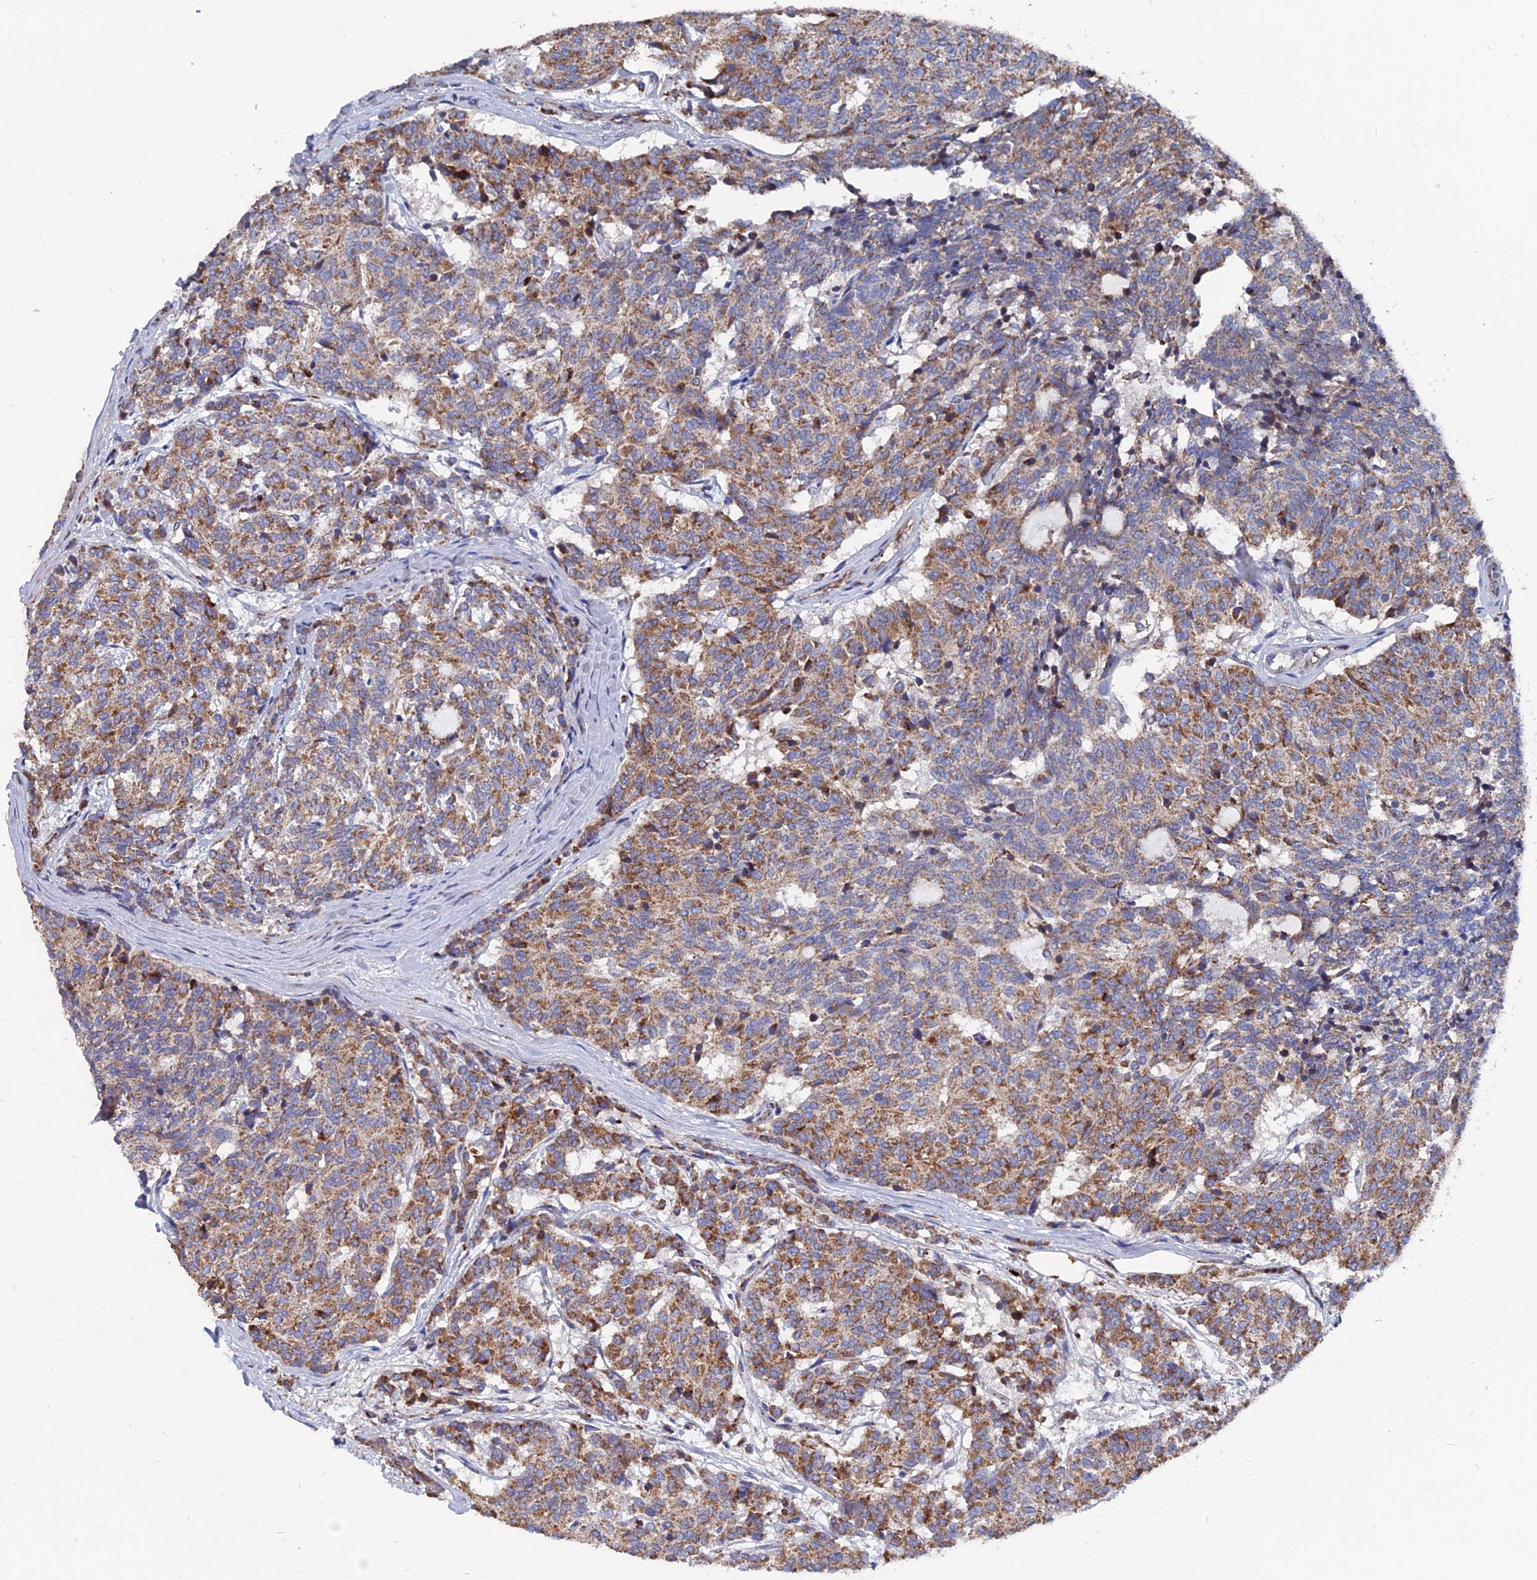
{"staining": {"intensity": "moderate", "quantity": ">75%", "location": "cytoplasmic/membranous"}, "tissue": "carcinoid", "cell_type": "Tumor cells", "image_type": "cancer", "snomed": [{"axis": "morphology", "description": "Carcinoid, malignant, NOS"}, {"axis": "topography", "description": "Pancreas"}], "caption": "This histopathology image reveals immunohistochemistry staining of carcinoid, with medium moderate cytoplasmic/membranous expression in approximately >75% of tumor cells.", "gene": "TGFA", "patient": {"sex": "female", "age": 54}}